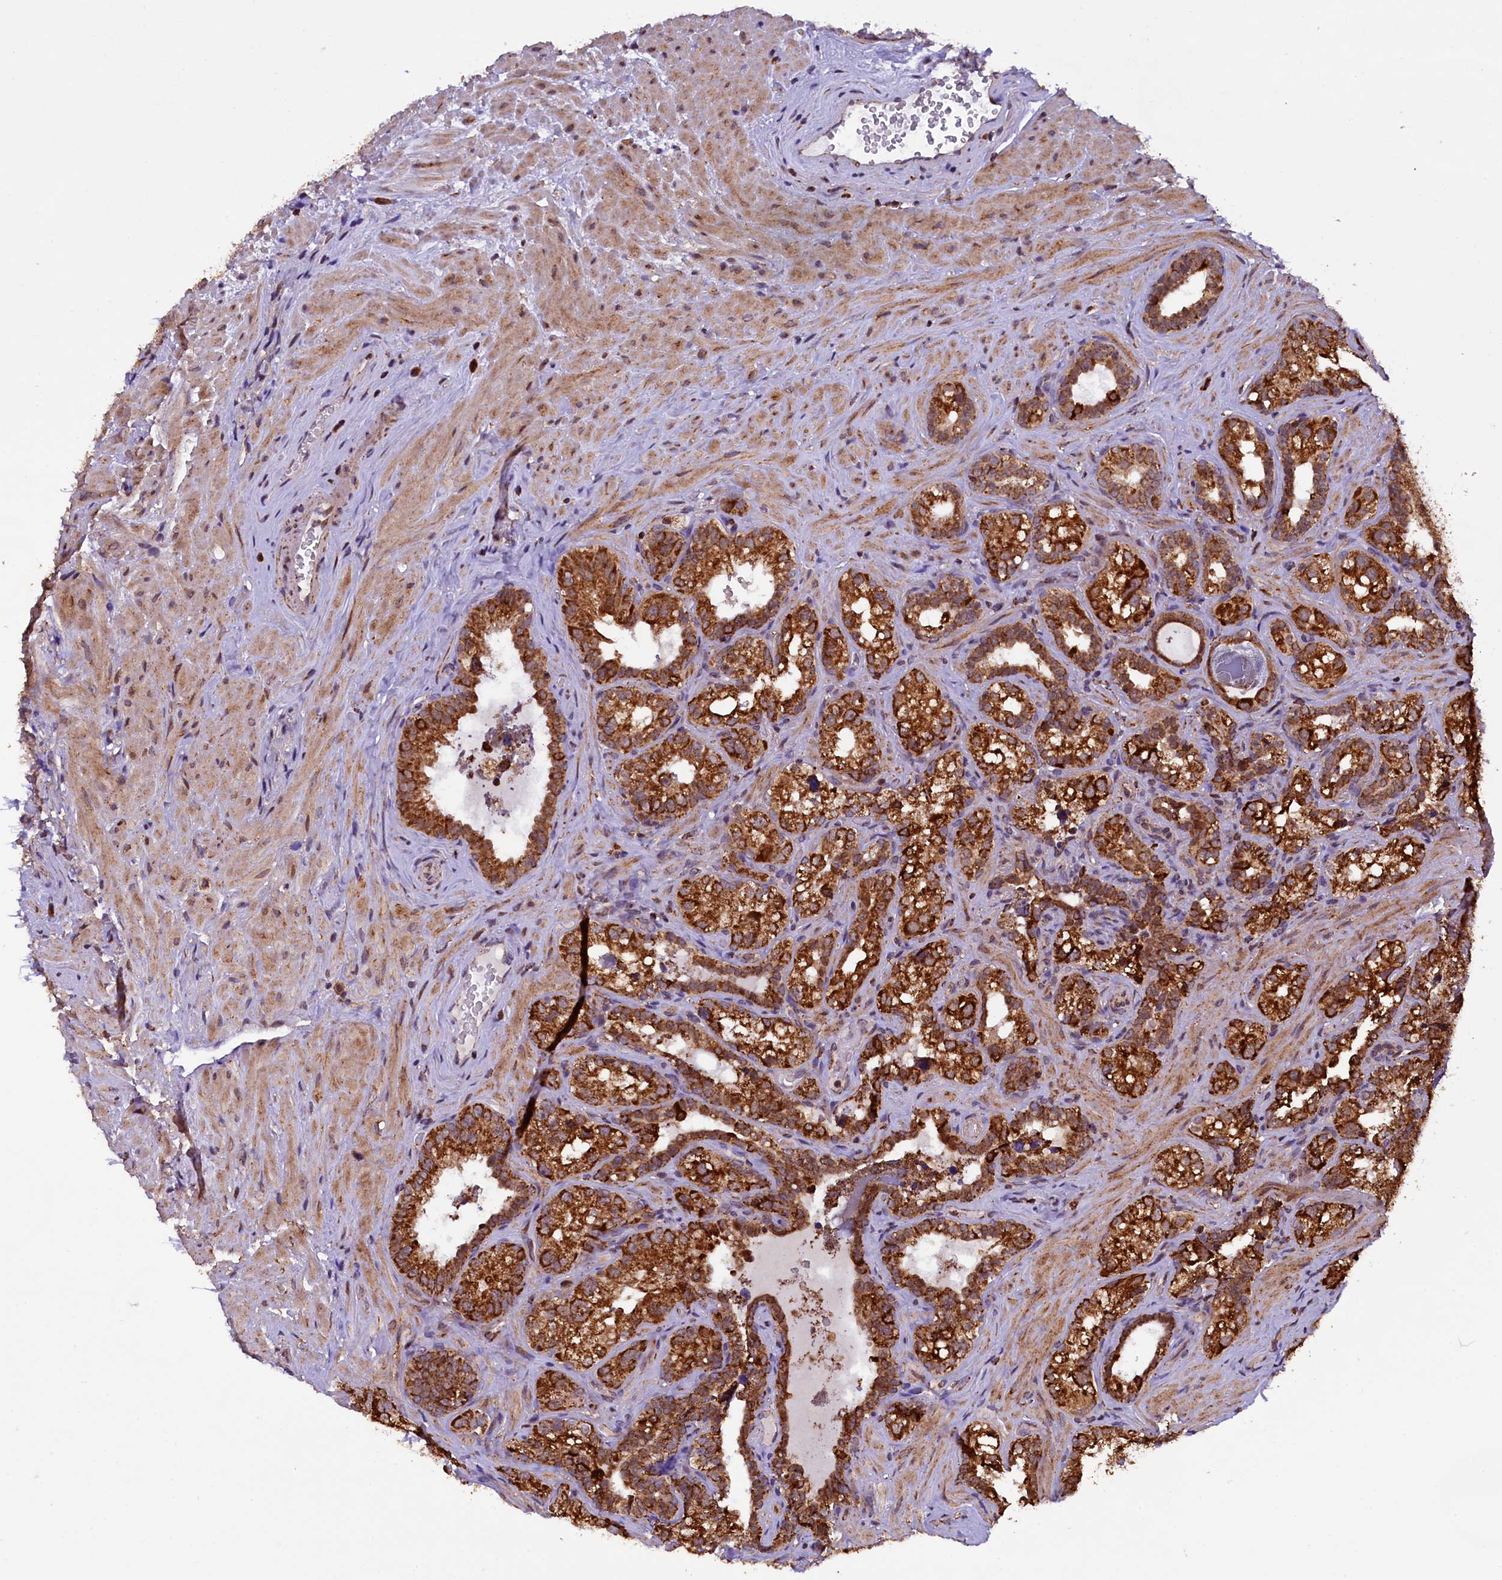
{"staining": {"intensity": "strong", "quantity": ">75%", "location": "cytoplasmic/membranous"}, "tissue": "seminal vesicle", "cell_type": "Glandular cells", "image_type": "normal", "snomed": [{"axis": "morphology", "description": "Normal tissue, NOS"}, {"axis": "topography", "description": "Seminal veicle"}, {"axis": "topography", "description": "Peripheral nerve tissue"}], "caption": "This micrograph demonstrates normal seminal vesicle stained with IHC to label a protein in brown. The cytoplasmic/membranous of glandular cells show strong positivity for the protein. Nuclei are counter-stained blue.", "gene": "KLC2", "patient": {"sex": "male", "age": 67}}